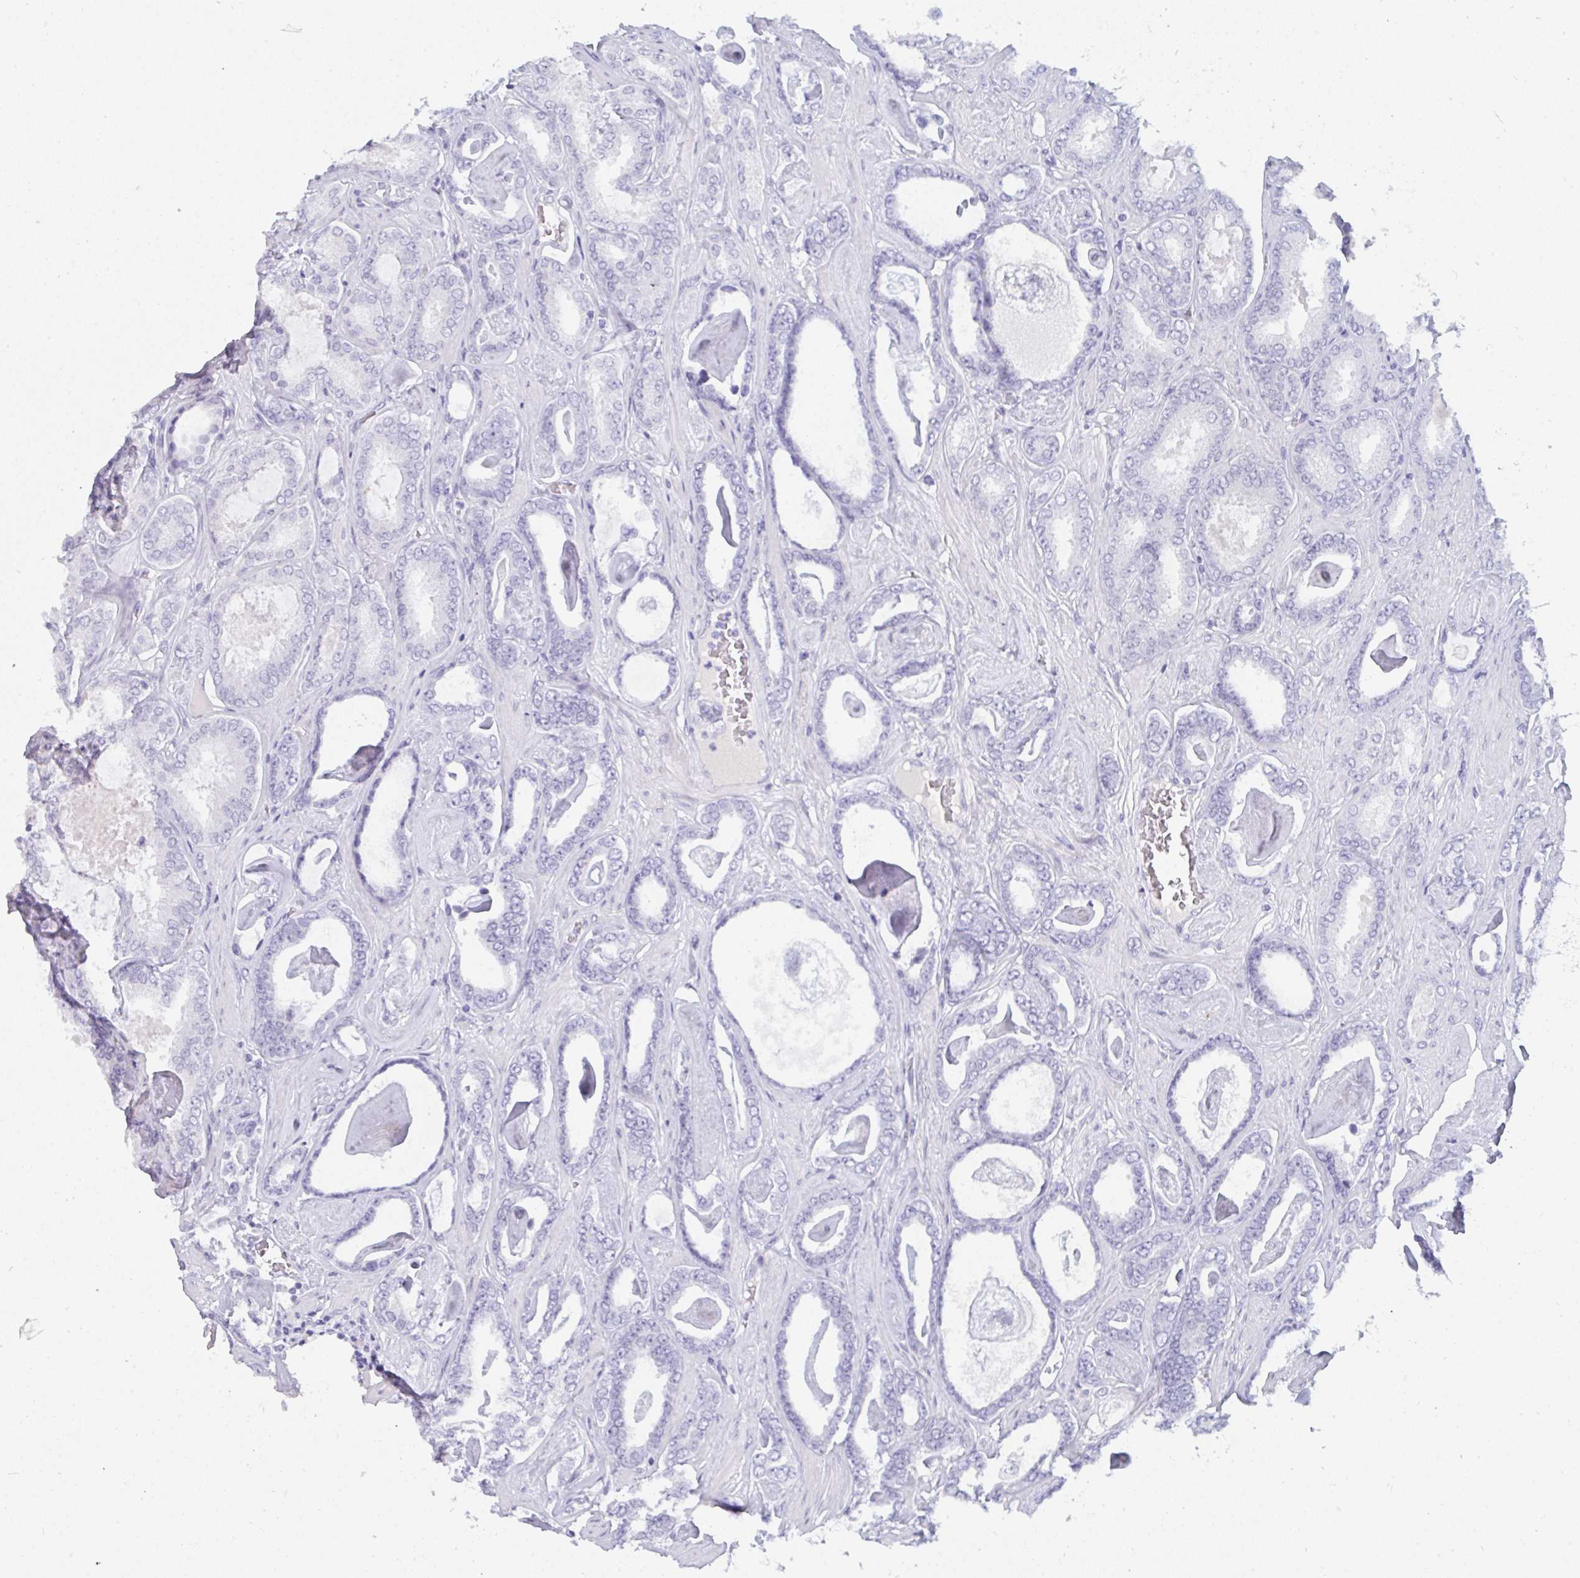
{"staining": {"intensity": "negative", "quantity": "none", "location": "none"}, "tissue": "prostate cancer", "cell_type": "Tumor cells", "image_type": "cancer", "snomed": [{"axis": "morphology", "description": "Adenocarcinoma, High grade"}, {"axis": "topography", "description": "Prostate"}], "caption": "There is no significant expression in tumor cells of adenocarcinoma (high-grade) (prostate).", "gene": "PRDM9", "patient": {"sex": "male", "age": 63}}